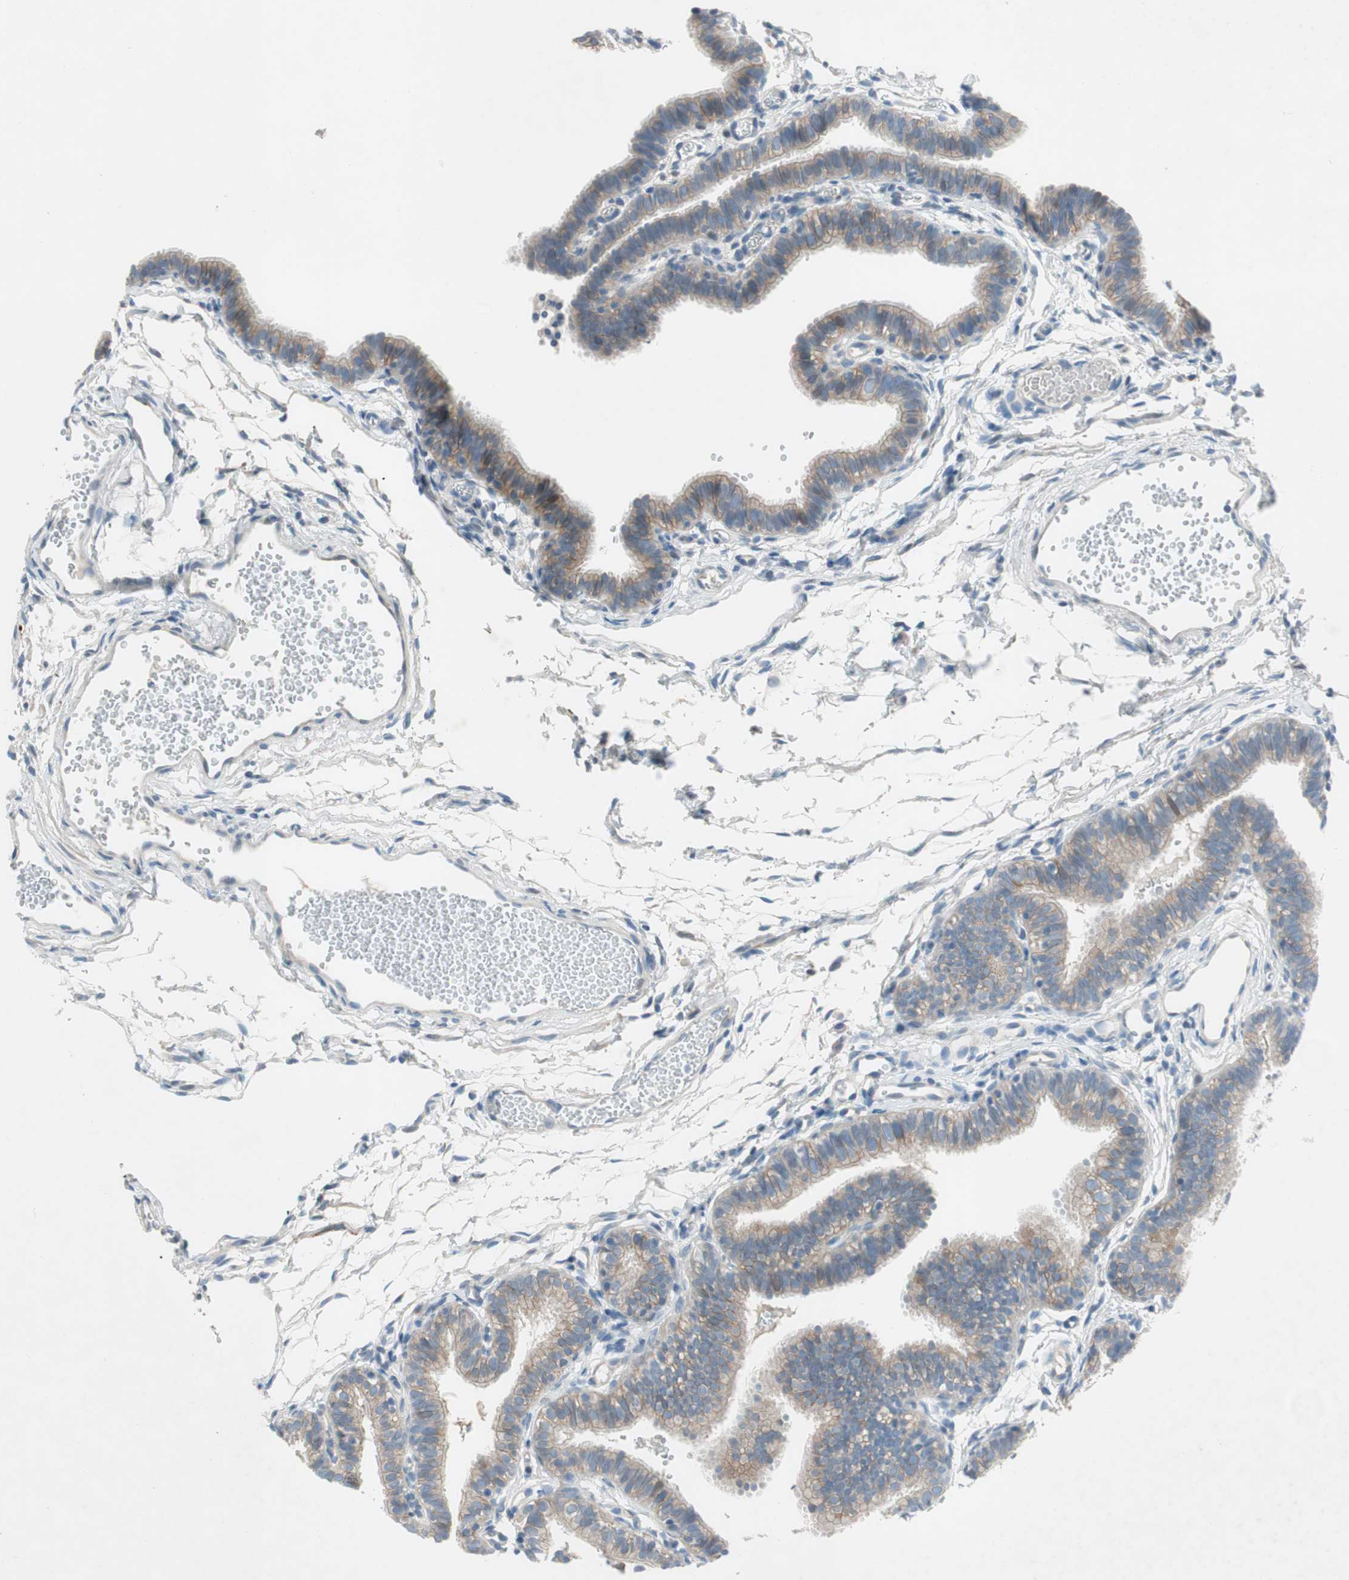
{"staining": {"intensity": "weak", "quantity": ">75%", "location": "cytoplasmic/membranous"}, "tissue": "fallopian tube", "cell_type": "Glandular cells", "image_type": "normal", "snomed": [{"axis": "morphology", "description": "Normal tissue, NOS"}, {"axis": "topography", "description": "Fallopian tube"}, {"axis": "topography", "description": "Placenta"}], "caption": "Immunohistochemistry (IHC) histopathology image of normal human fallopian tube stained for a protein (brown), which reveals low levels of weak cytoplasmic/membranous staining in about >75% of glandular cells.", "gene": "PRRG4", "patient": {"sex": "female", "age": 34}}